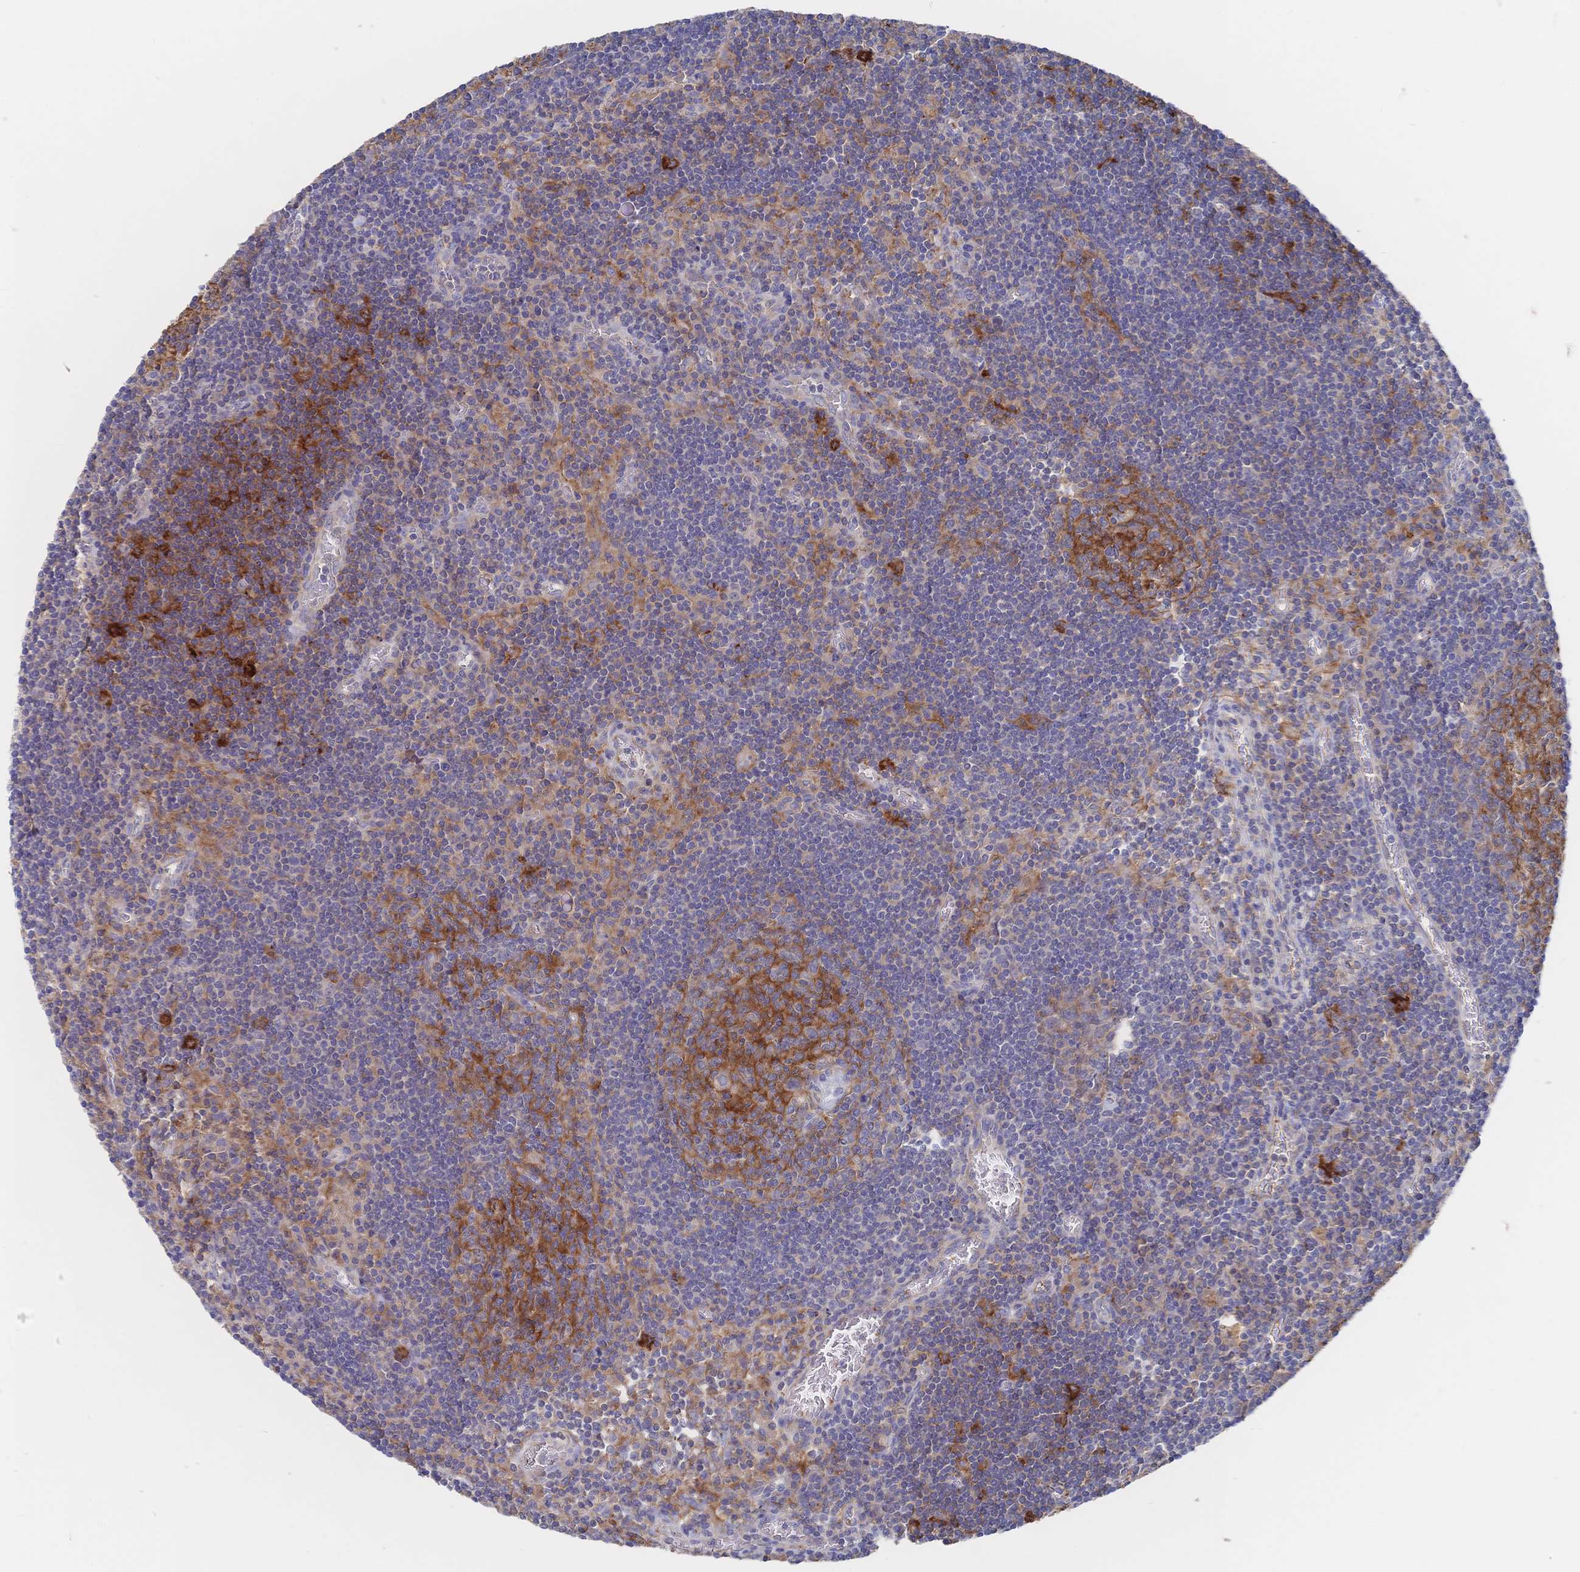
{"staining": {"intensity": "moderate", "quantity": "25%-75%", "location": "cytoplasmic/membranous"}, "tissue": "lymph node", "cell_type": "Germinal center cells", "image_type": "normal", "snomed": [{"axis": "morphology", "description": "Normal tissue, NOS"}, {"axis": "topography", "description": "Lymph node"}], "caption": "Moderate cytoplasmic/membranous protein expression is identified in approximately 25%-75% of germinal center cells in lymph node.", "gene": "F11R", "patient": {"sex": "male", "age": 67}}